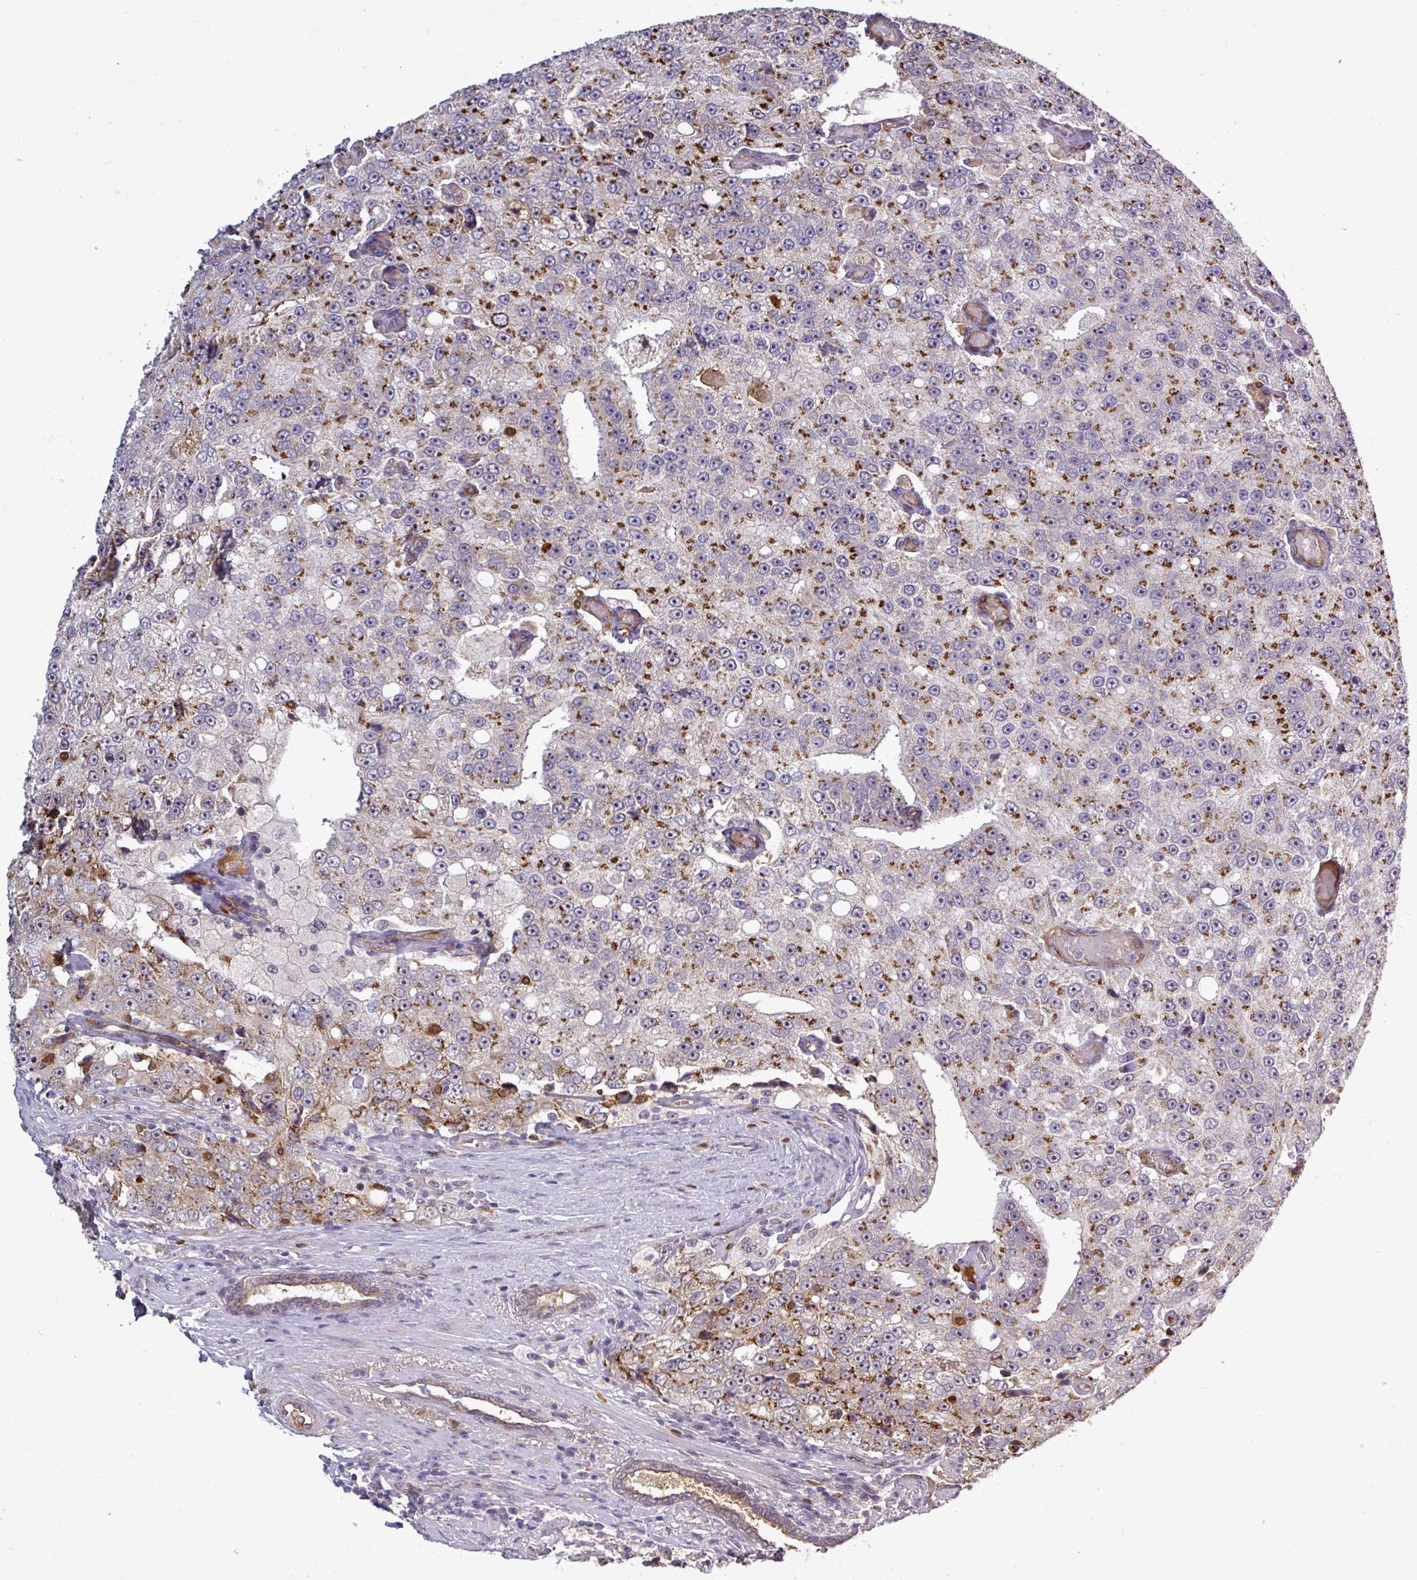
{"staining": {"intensity": "strong", "quantity": "25%-75%", "location": "cytoplasmic/membranous"}, "tissue": "prostate cancer", "cell_type": "Tumor cells", "image_type": "cancer", "snomed": [{"axis": "morphology", "description": "Adenocarcinoma, High grade"}, {"axis": "topography", "description": "Prostate"}], "caption": "Human prostate cancer (high-grade adenocarcinoma) stained for a protein (brown) shows strong cytoplasmic/membranous positive expression in about 25%-75% of tumor cells.", "gene": "PCDH1", "patient": {"sex": "male", "age": 70}}